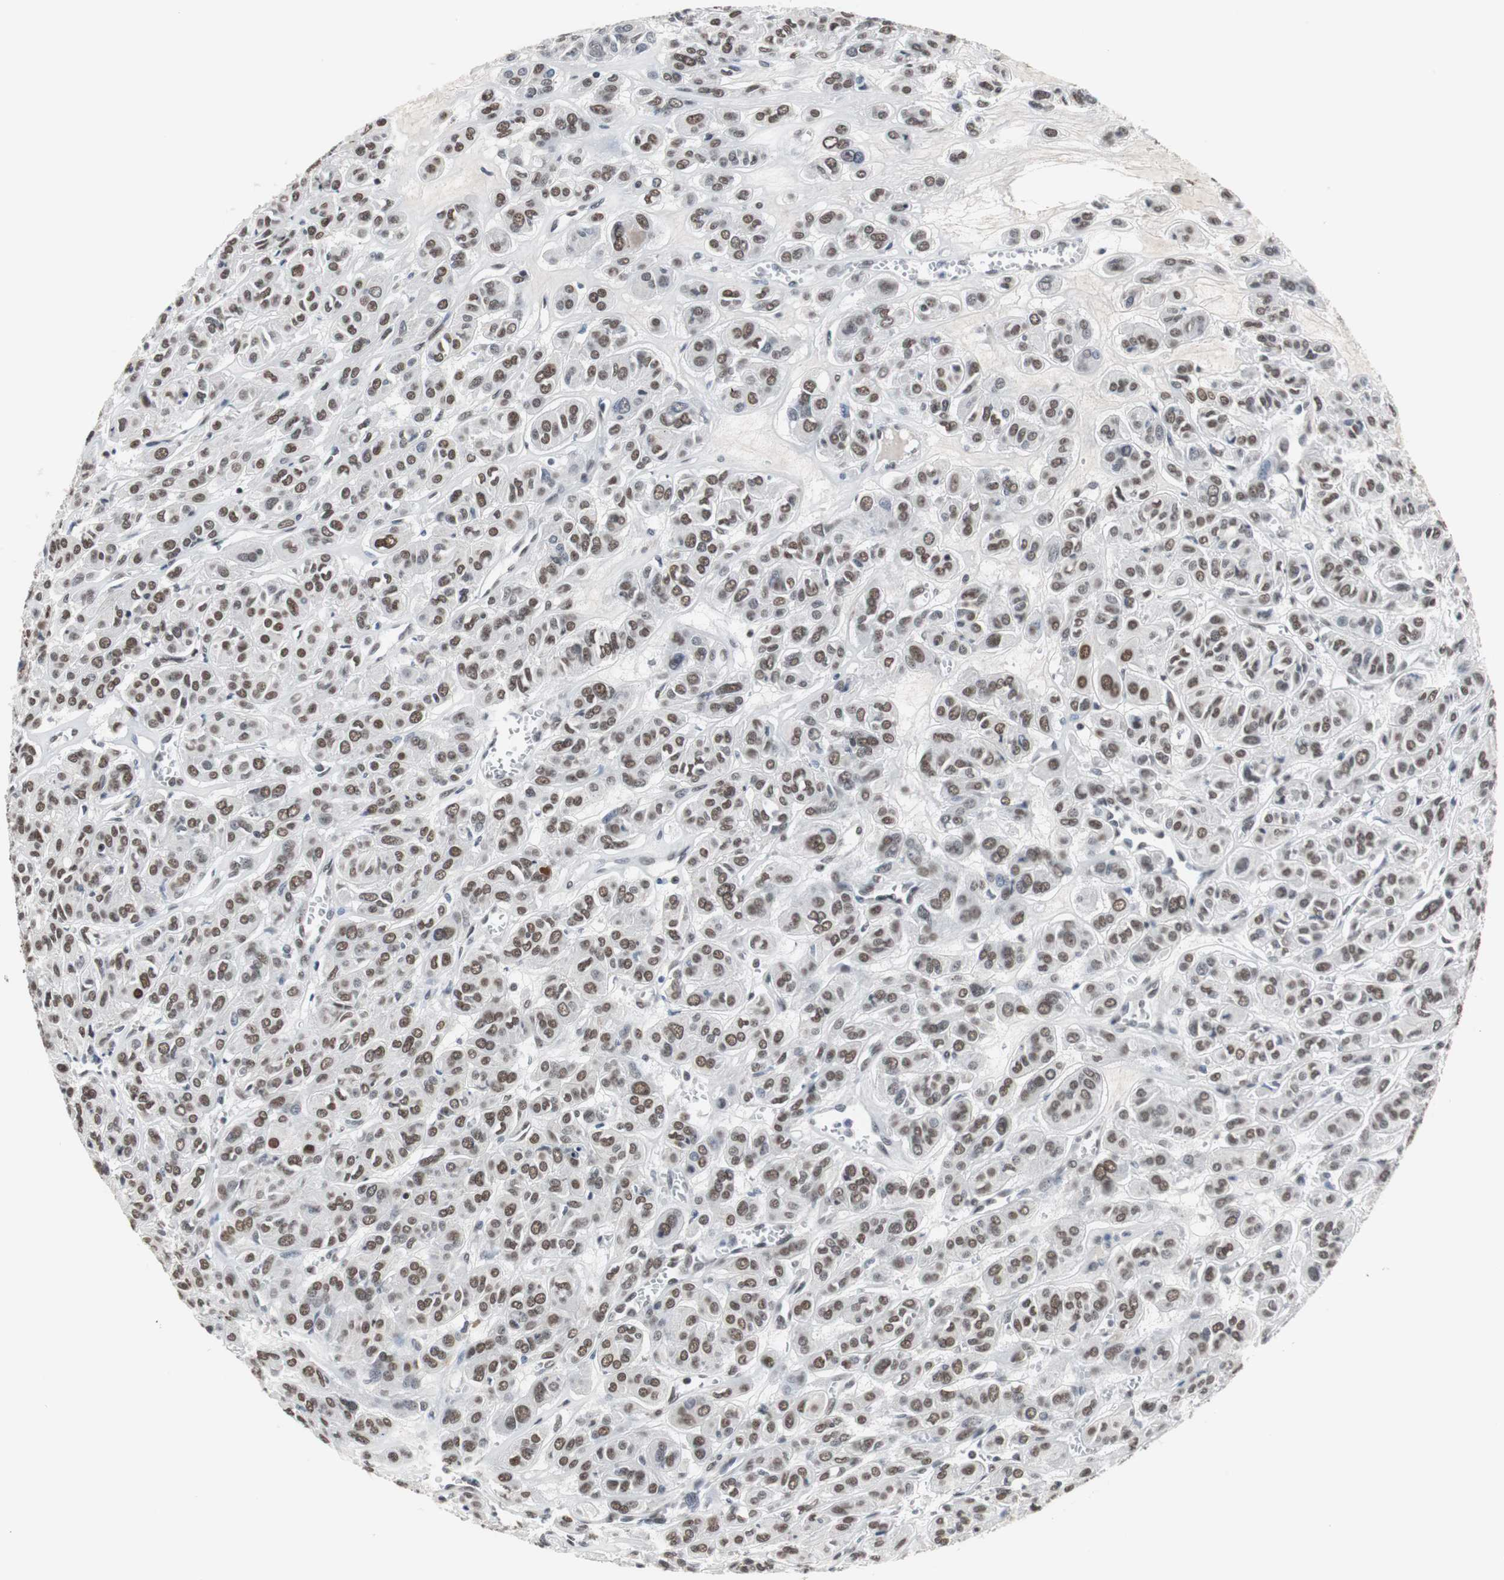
{"staining": {"intensity": "moderate", "quantity": ">75%", "location": "nuclear"}, "tissue": "thyroid cancer", "cell_type": "Tumor cells", "image_type": "cancer", "snomed": [{"axis": "morphology", "description": "Follicular adenoma carcinoma, NOS"}, {"axis": "topography", "description": "Thyroid gland"}], "caption": "An immunohistochemistry photomicrograph of neoplastic tissue is shown. Protein staining in brown labels moderate nuclear positivity in thyroid follicular adenoma carcinoma within tumor cells.", "gene": "TAF7", "patient": {"sex": "female", "age": 71}}